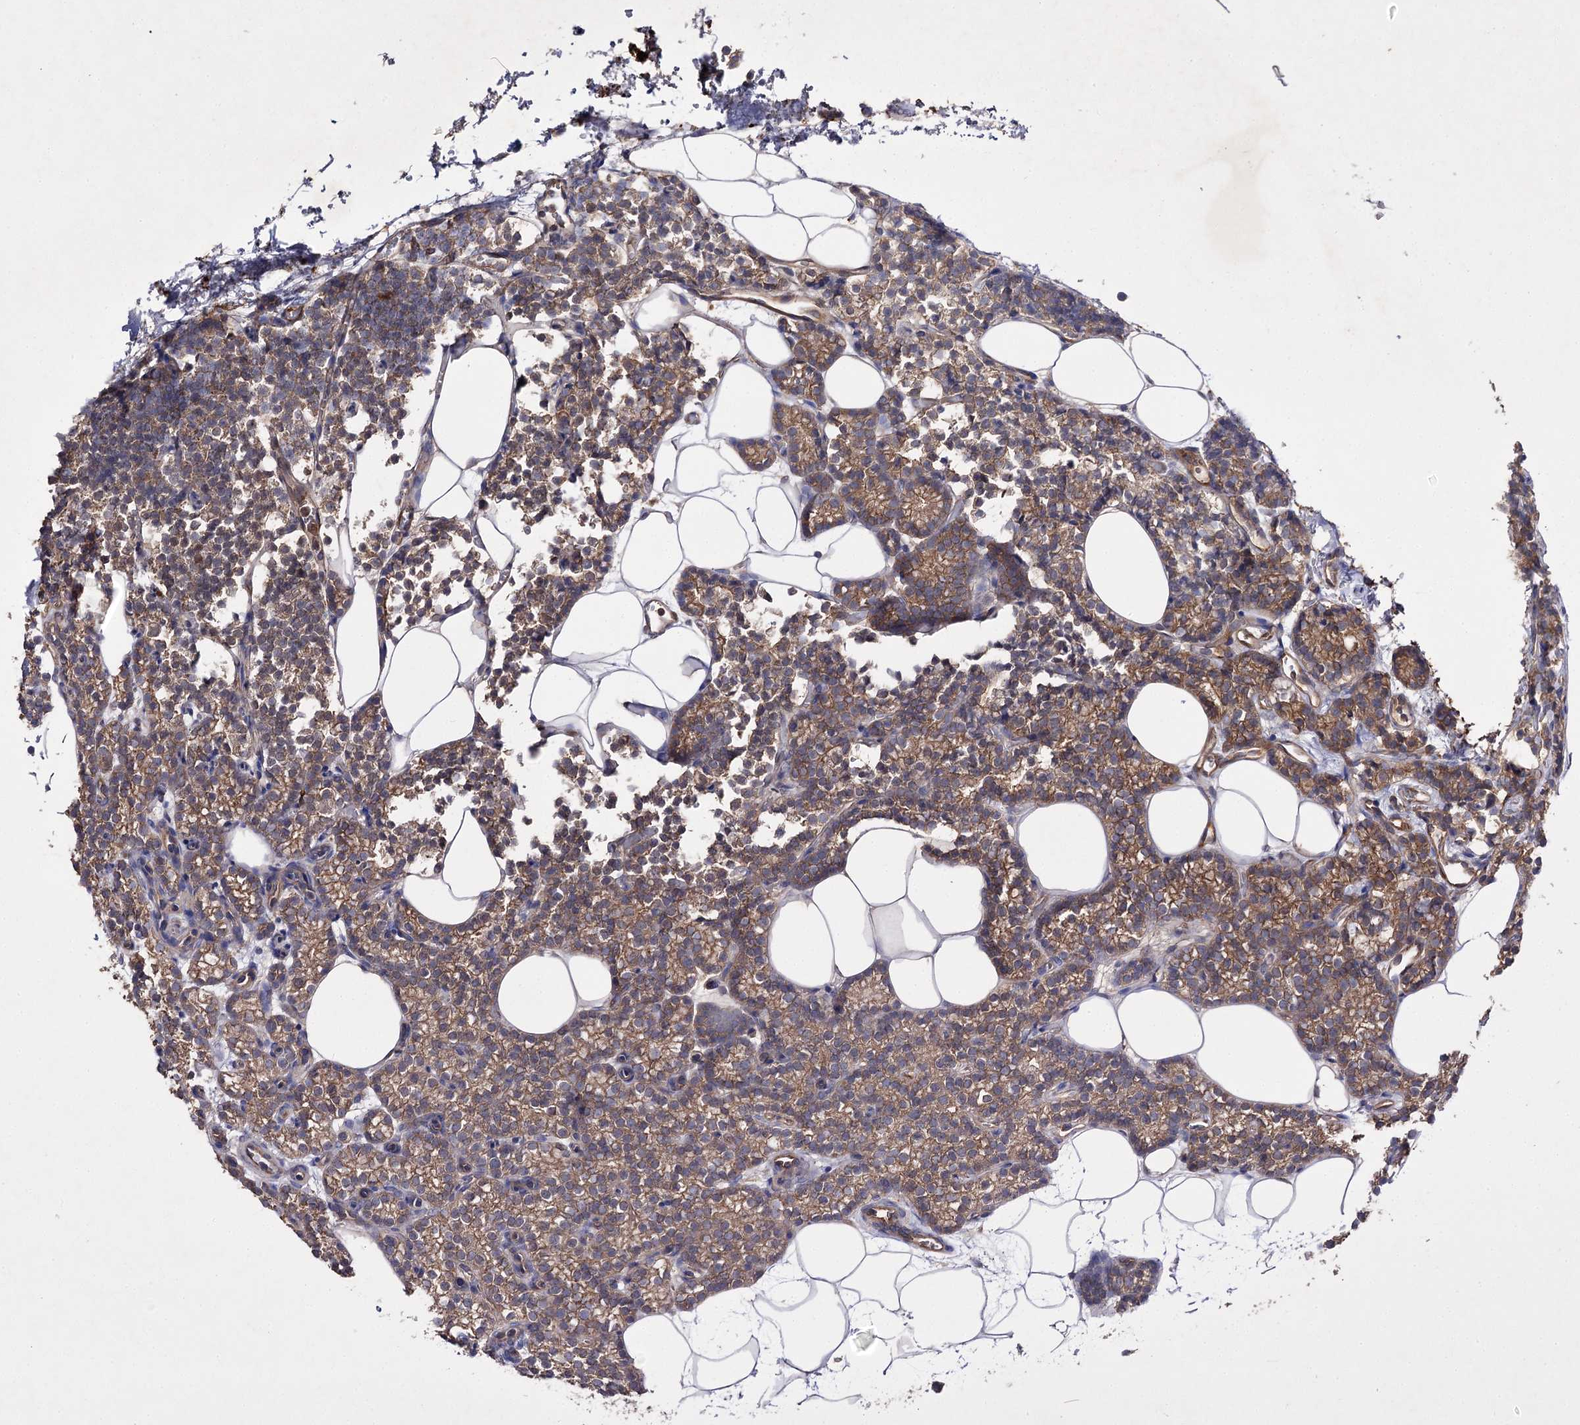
{"staining": {"intensity": "moderate", "quantity": ">75%", "location": "cytoplasmic/membranous"}, "tissue": "parathyroid gland", "cell_type": "Glandular cells", "image_type": "normal", "snomed": [{"axis": "morphology", "description": "Normal tissue, NOS"}, {"axis": "topography", "description": "Parathyroid gland"}], "caption": "The micrograph reveals immunohistochemical staining of normal parathyroid gland. There is moderate cytoplasmic/membranous positivity is seen in approximately >75% of glandular cells. Nuclei are stained in blue.", "gene": "BCR", "patient": {"sex": "male", "age": 58}}